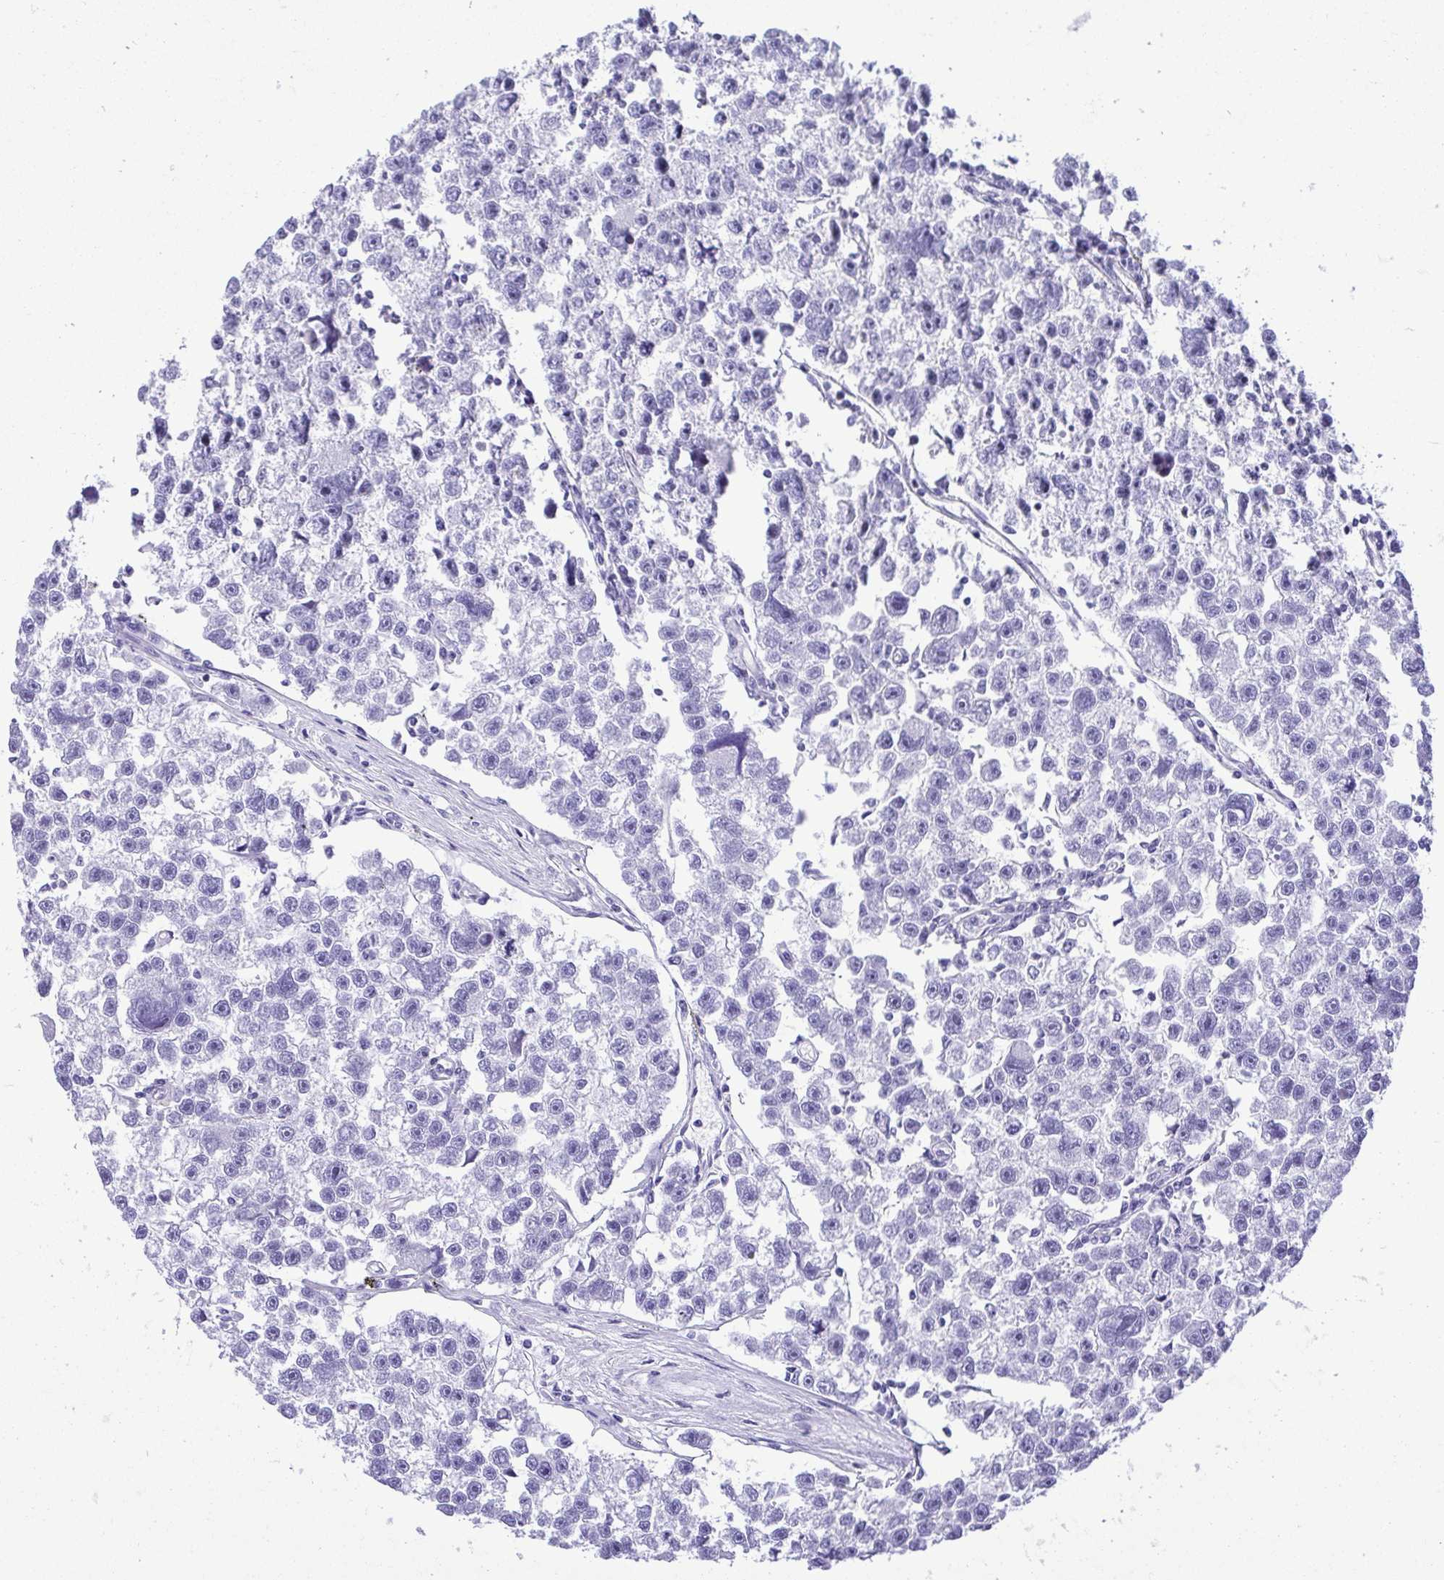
{"staining": {"intensity": "negative", "quantity": "none", "location": "none"}, "tissue": "testis cancer", "cell_type": "Tumor cells", "image_type": "cancer", "snomed": [{"axis": "morphology", "description": "Seminoma, NOS"}, {"axis": "topography", "description": "Testis"}], "caption": "The histopathology image exhibits no significant positivity in tumor cells of seminoma (testis).", "gene": "CDSN", "patient": {"sex": "male", "age": 26}}